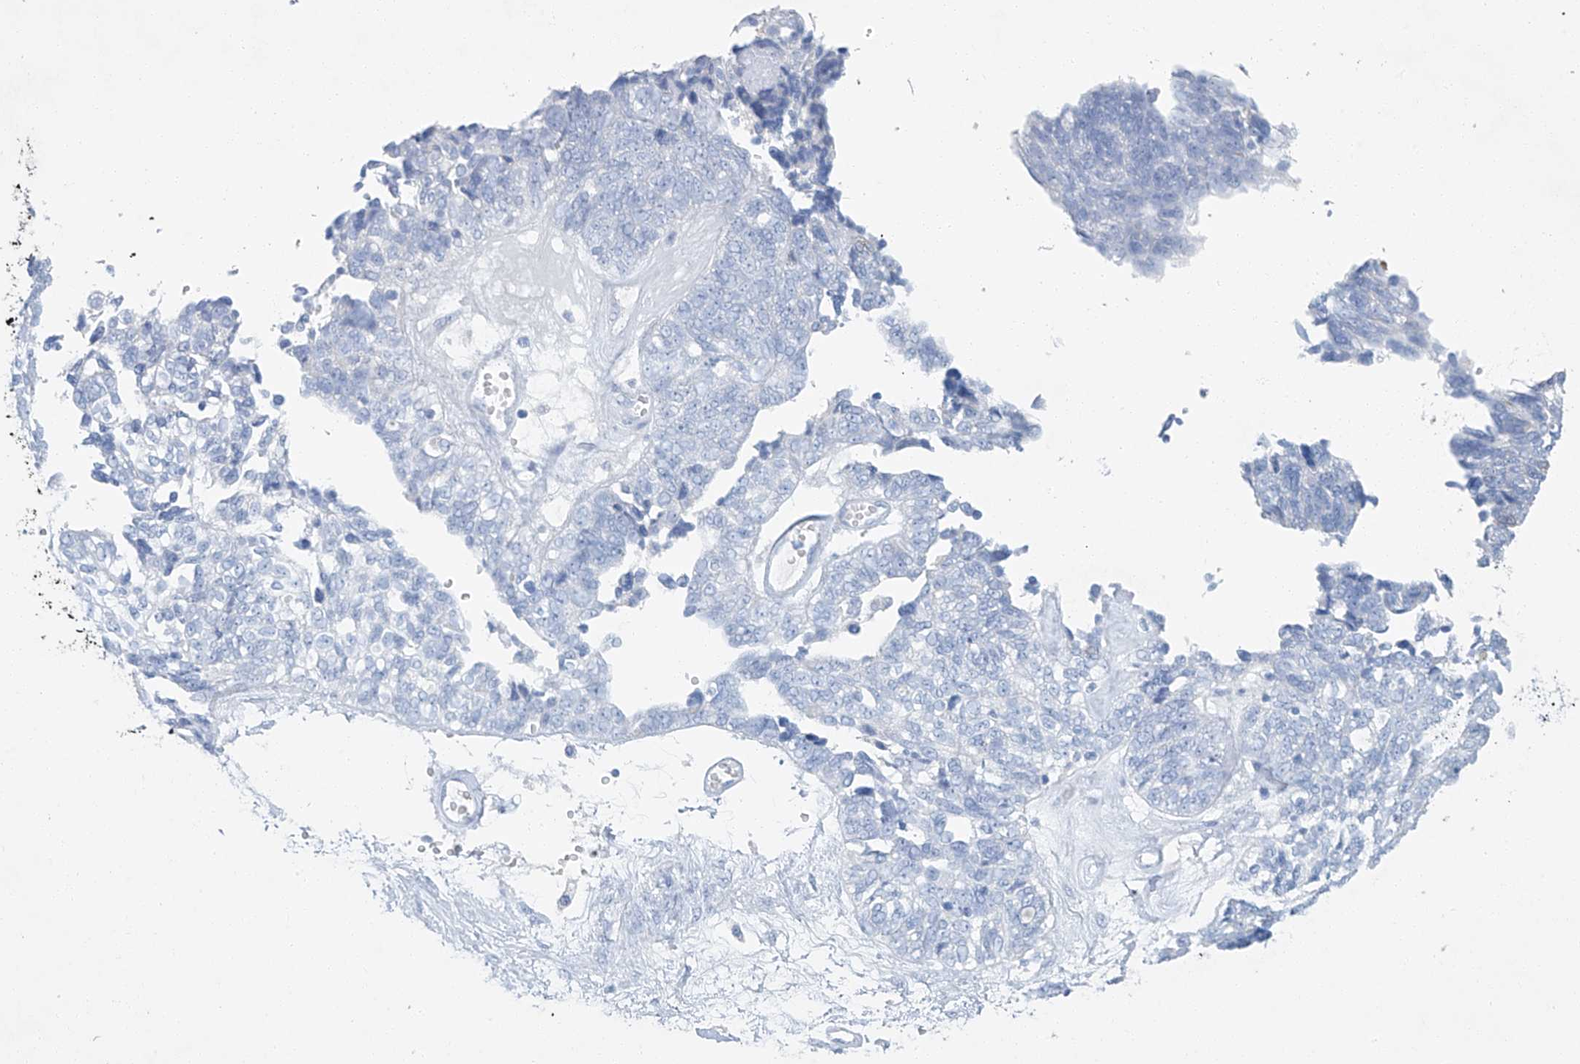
{"staining": {"intensity": "negative", "quantity": "none", "location": "none"}, "tissue": "ovarian cancer", "cell_type": "Tumor cells", "image_type": "cancer", "snomed": [{"axis": "morphology", "description": "Cystadenocarcinoma, serous, NOS"}, {"axis": "topography", "description": "Ovary"}], "caption": "Ovarian cancer stained for a protein using immunohistochemistry demonstrates no positivity tumor cells.", "gene": "C1orf87", "patient": {"sex": "female", "age": 79}}